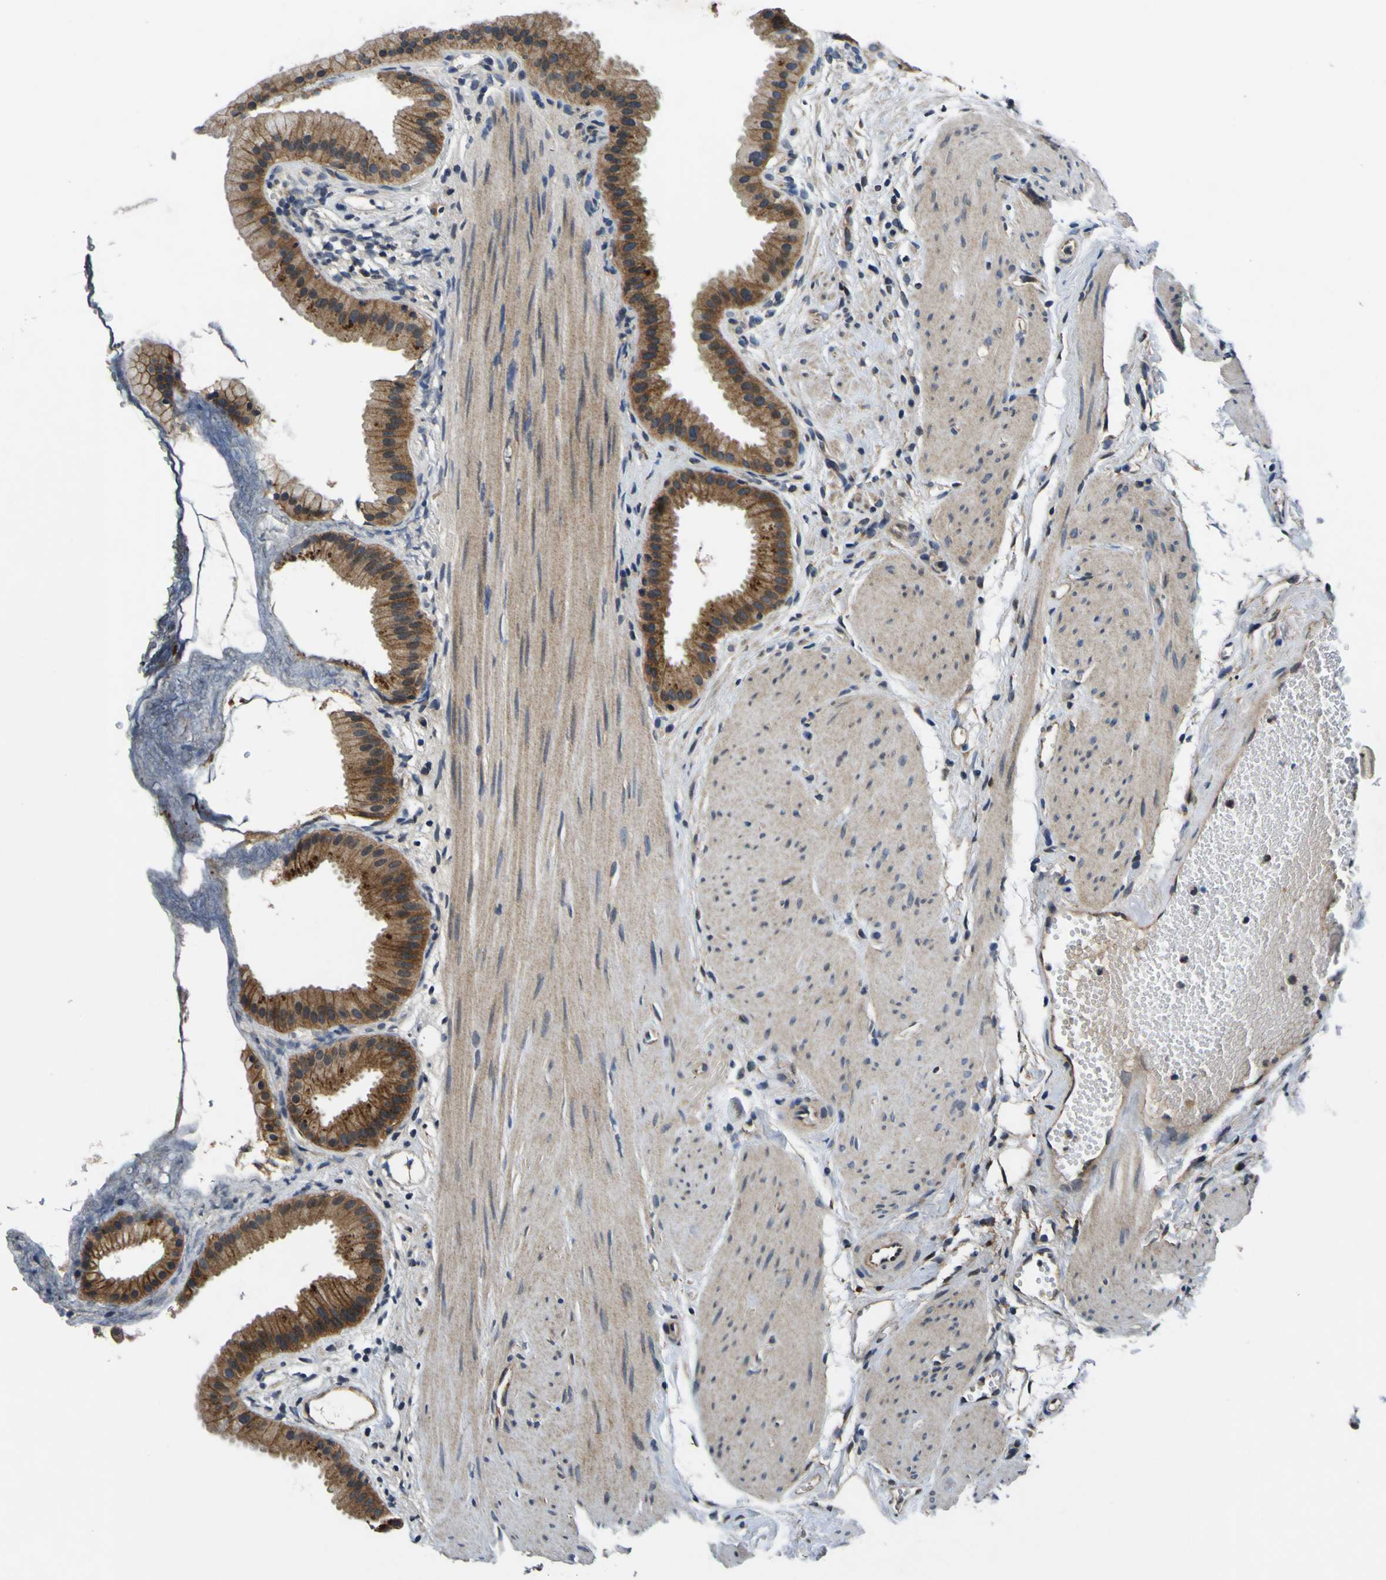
{"staining": {"intensity": "moderate", "quantity": ">75%", "location": "cytoplasmic/membranous"}, "tissue": "gallbladder", "cell_type": "Glandular cells", "image_type": "normal", "snomed": [{"axis": "morphology", "description": "Normal tissue, NOS"}, {"axis": "topography", "description": "Gallbladder"}], "caption": "IHC of benign gallbladder exhibits medium levels of moderate cytoplasmic/membranous positivity in about >75% of glandular cells.", "gene": "EPHB4", "patient": {"sex": "female", "age": 64}}